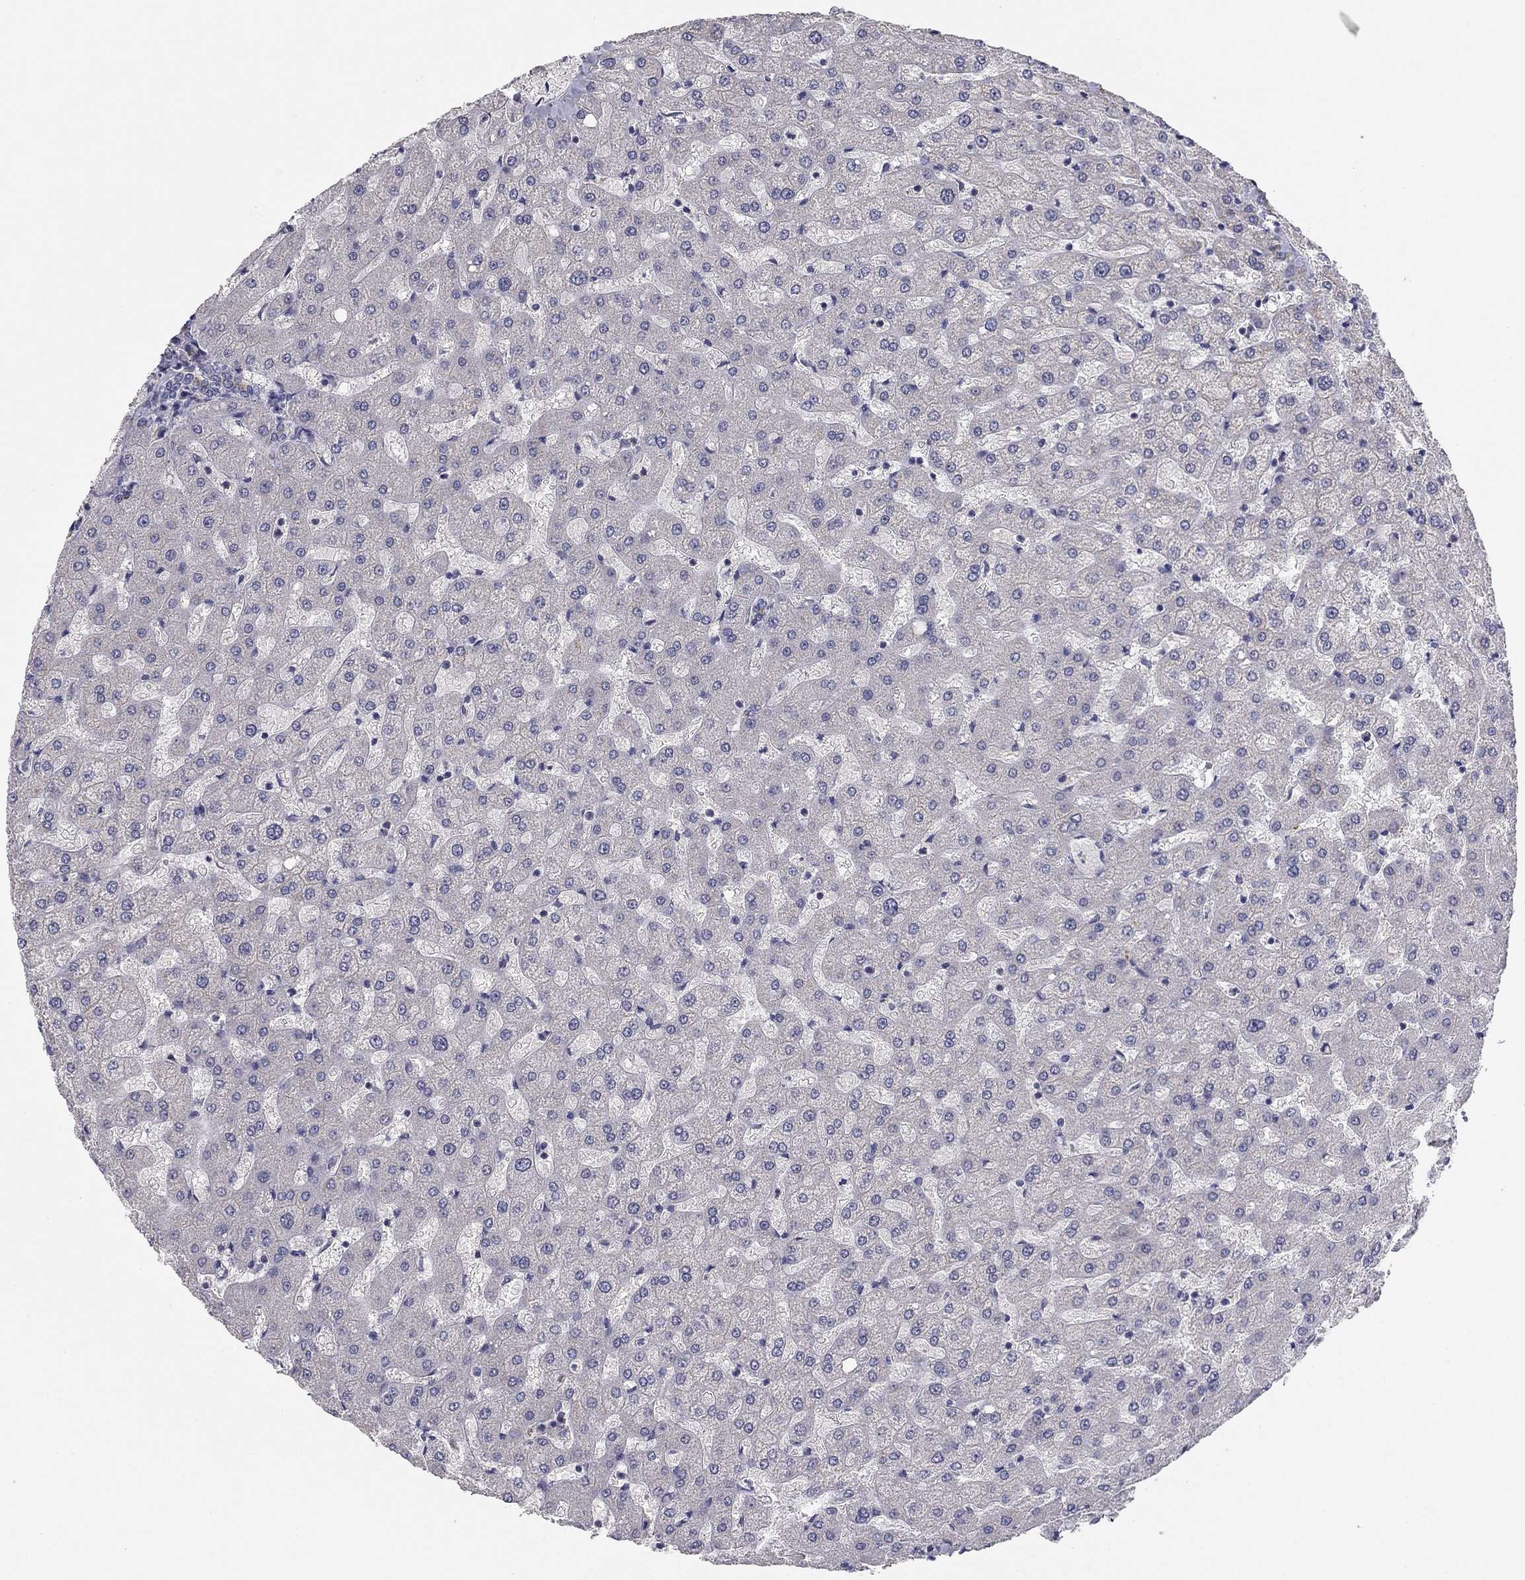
{"staining": {"intensity": "negative", "quantity": "none", "location": "none"}, "tissue": "liver", "cell_type": "Cholangiocytes", "image_type": "normal", "snomed": [{"axis": "morphology", "description": "Normal tissue, NOS"}, {"axis": "topography", "description": "Liver"}], "caption": "Immunohistochemistry (IHC) of normal liver exhibits no positivity in cholangiocytes.", "gene": "SEPTIN3", "patient": {"sex": "female", "age": 50}}